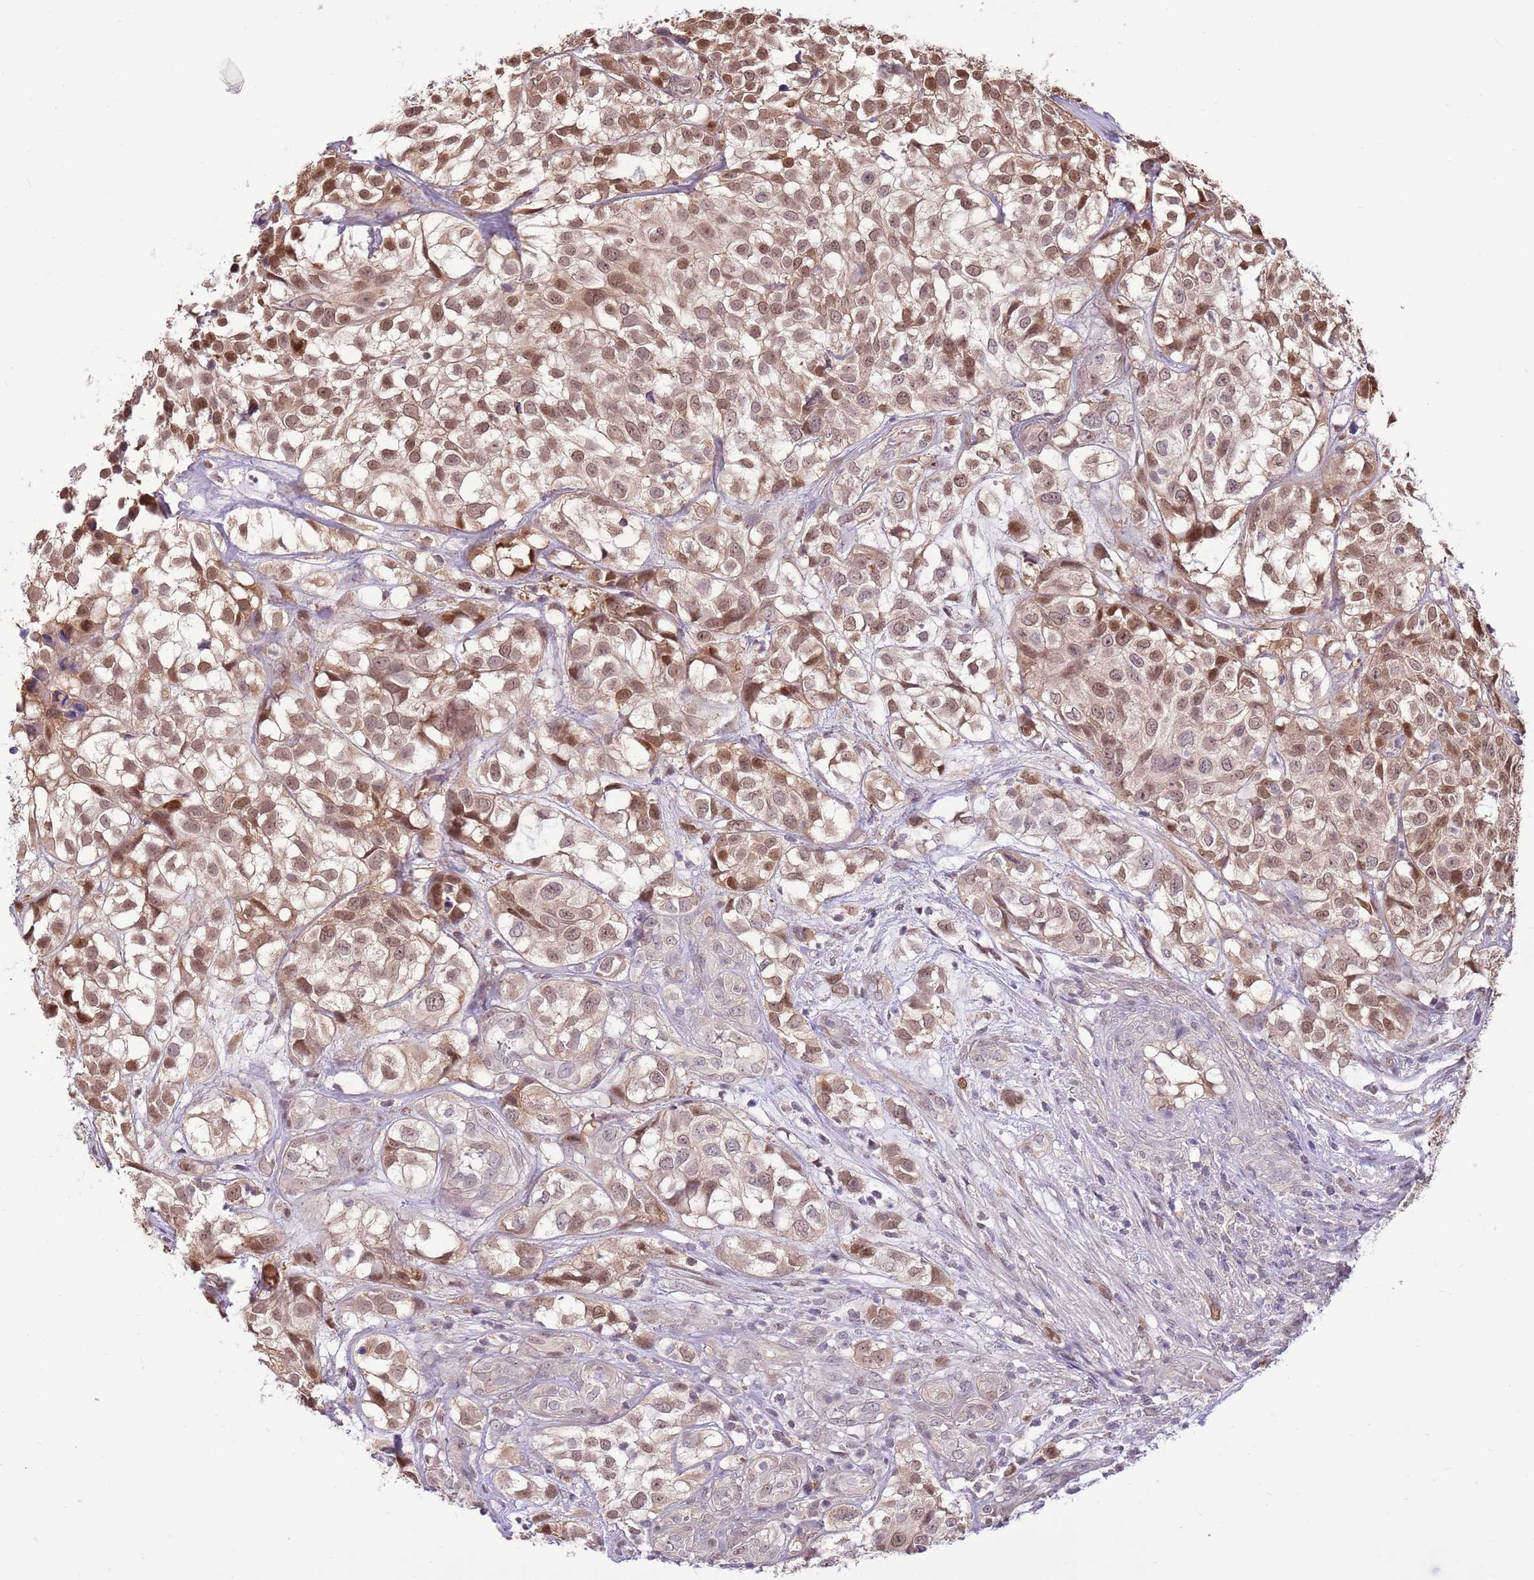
{"staining": {"intensity": "moderate", "quantity": ">75%", "location": "nuclear"}, "tissue": "urothelial cancer", "cell_type": "Tumor cells", "image_type": "cancer", "snomed": [{"axis": "morphology", "description": "Urothelial carcinoma, High grade"}, {"axis": "topography", "description": "Urinary bladder"}], "caption": "The immunohistochemical stain highlights moderate nuclear expression in tumor cells of urothelial cancer tissue.", "gene": "NSFL1C", "patient": {"sex": "male", "age": 56}}